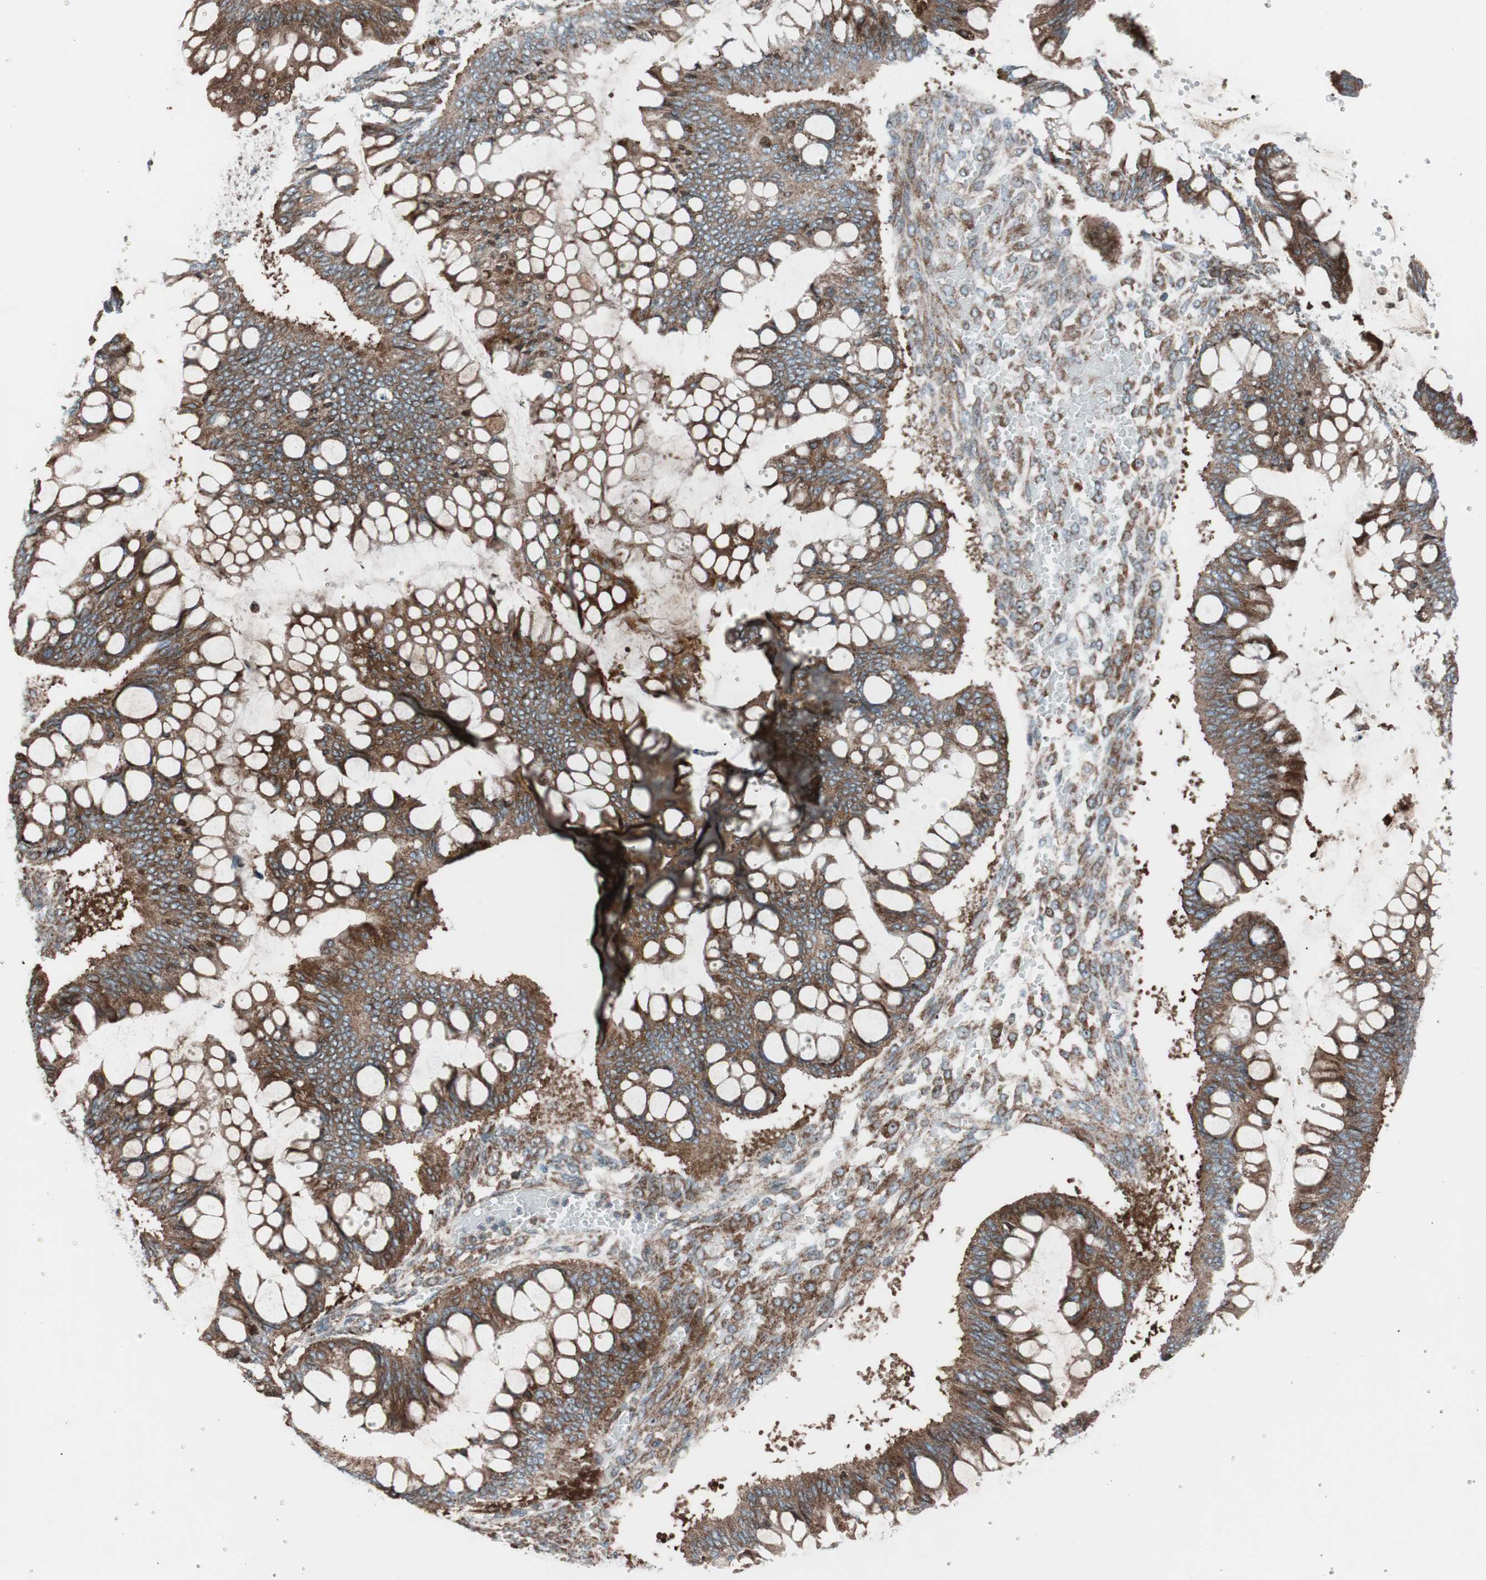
{"staining": {"intensity": "strong", "quantity": ">75%", "location": "cytoplasmic/membranous"}, "tissue": "ovarian cancer", "cell_type": "Tumor cells", "image_type": "cancer", "snomed": [{"axis": "morphology", "description": "Cystadenocarcinoma, mucinous, NOS"}, {"axis": "topography", "description": "Ovary"}], "caption": "Mucinous cystadenocarcinoma (ovarian) was stained to show a protein in brown. There is high levels of strong cytoplasmic/membranous expression in approximately >75% of tumor cells.", "gene": "CCL14", "patient": {"sex": "female", "age": 73}}